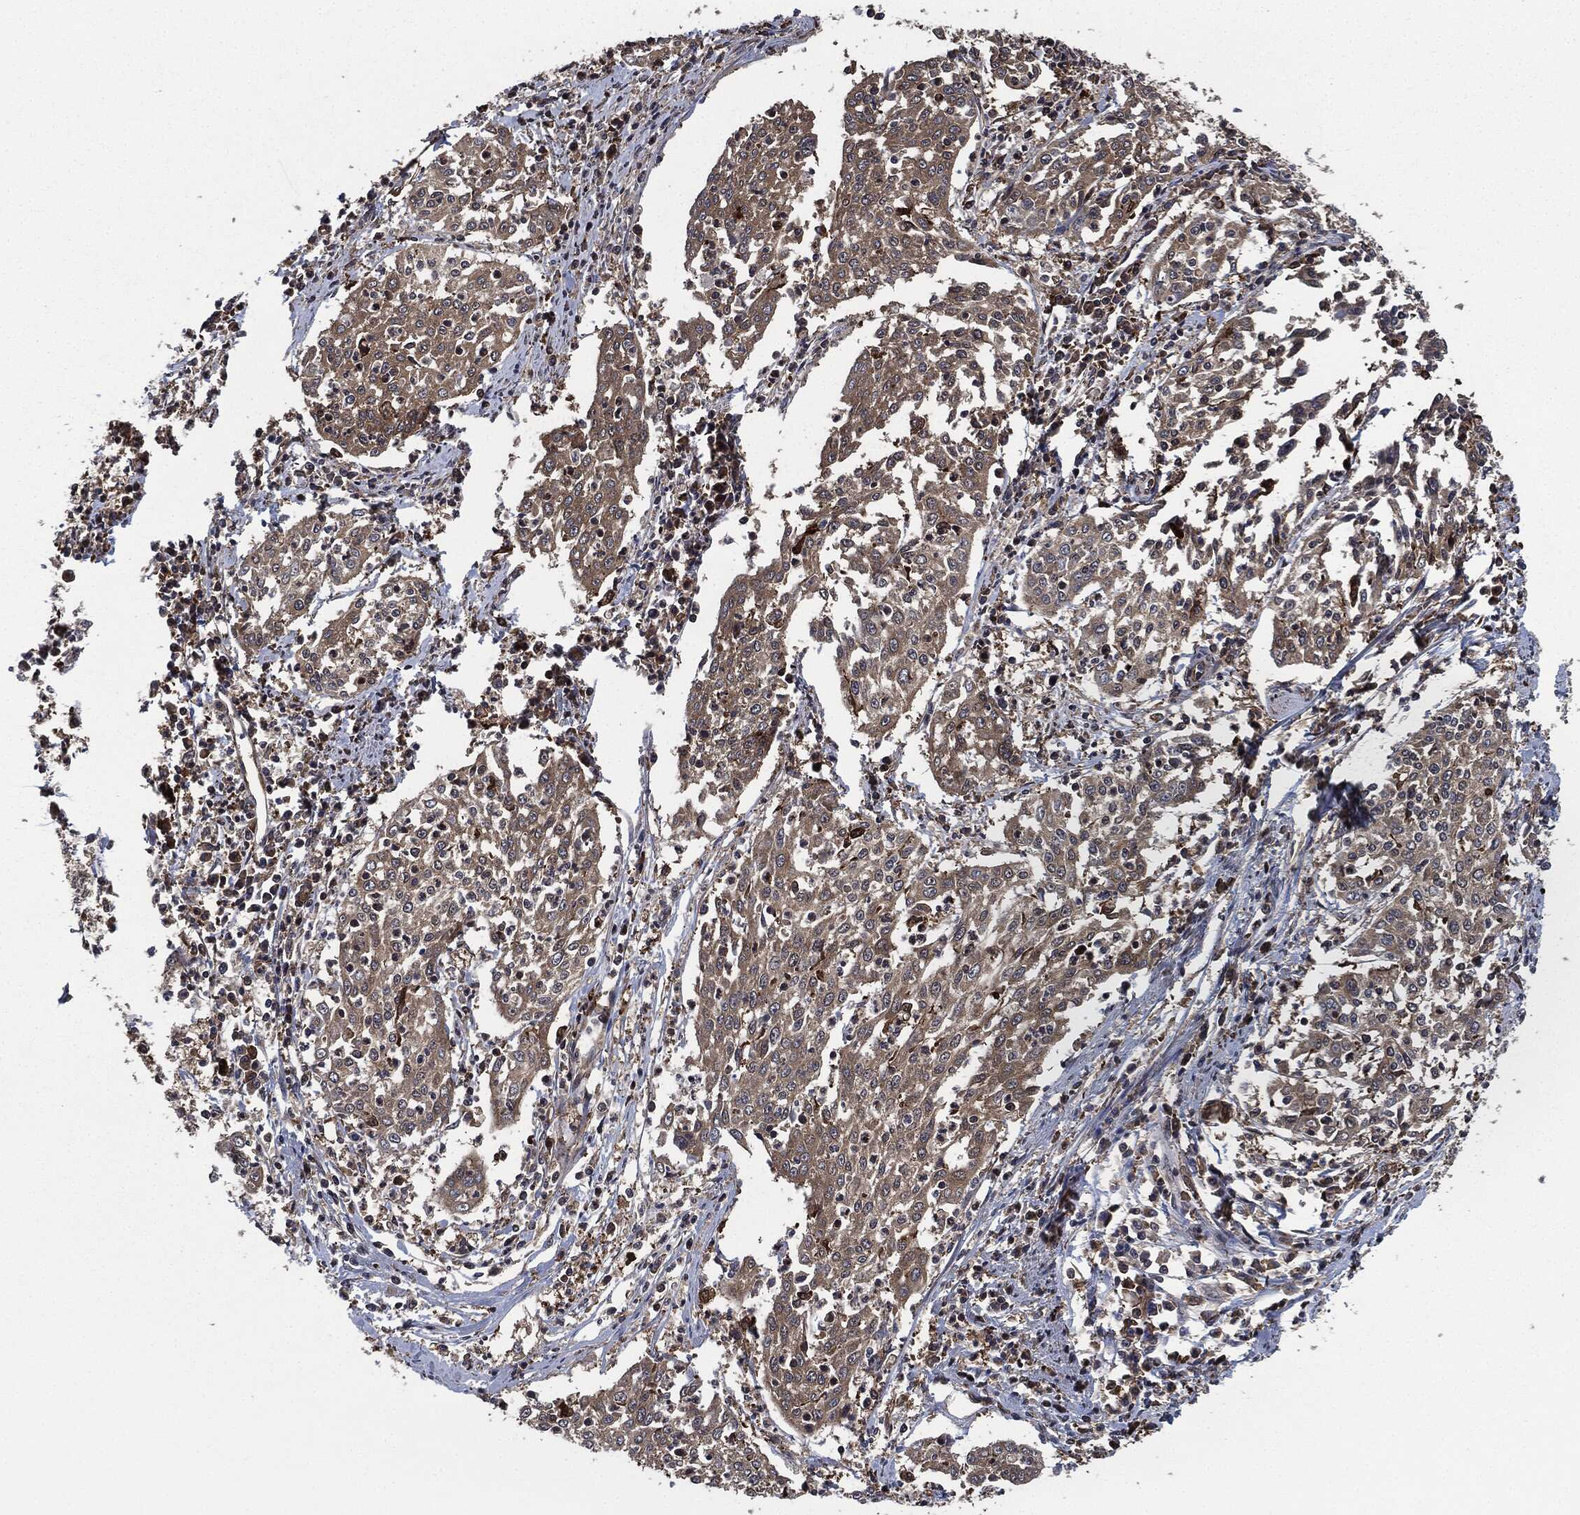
{"staining": {"intensity": "weak", "quantity": "25%-75%", "location": "cytoplasmic/membranous"}, "tissue": "cervical cancer", "cell_type": "Tumor cells", "image_type": "cancer", "snomed": [{"axis": "morphology", "description": "Squamous cell carcinoma, NOS"}, {"axis": "topography", "description": "Cervix"}], "caption": "Immunohistochemical staining of squamous cell carcinoma (cervical) demonstrates low levels of weak cytoplasmic/membranous expression in approximately 25%-75% of tumor cells.", "gene": "RAP1GDS1", "patient": {"sex": "female", "age": 41}}